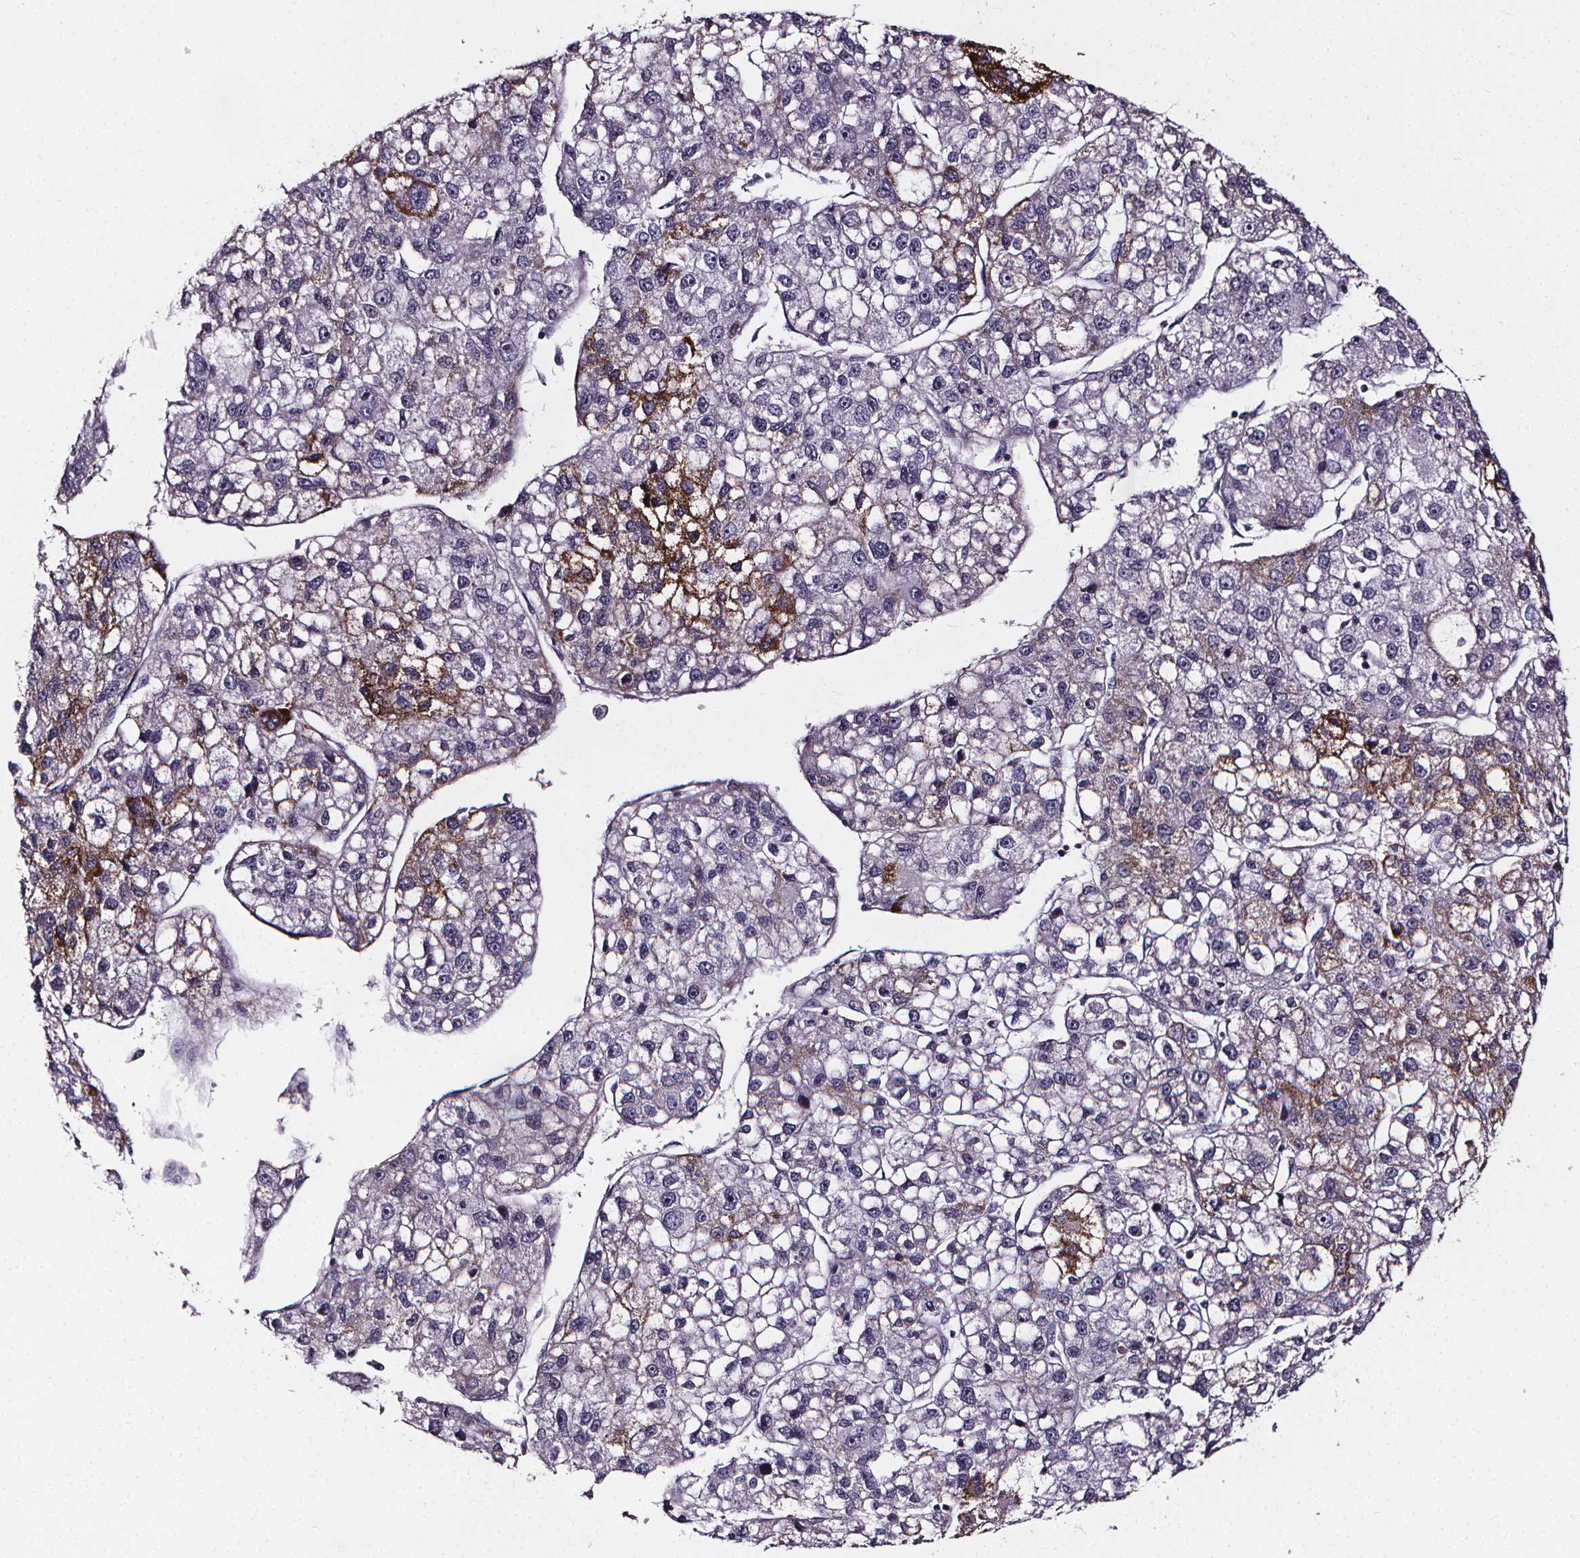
{"staining": {"intensity": "strong", "quantity": "<25%", "location": "cytoplasmic/membranous"}, "tissue": "liver cancer", "cell_type": "Tumor cells", "image_type": "cancer", "snomed": [{"axis": "morphology", "description": "Carcinoma, Hepatocellular, NOS"}, {"axis": "topography", "description": "Liver"}], "caption": "Liver cancer (hepatocellular carcinoma) was stained to show a protein in brown. There is medium levels of strong cytoplasmic/membranous positivity in approximately <25% of tumor cells.", "gene": "AEBP1", "patient": {"sex": "male", "age": 56}}